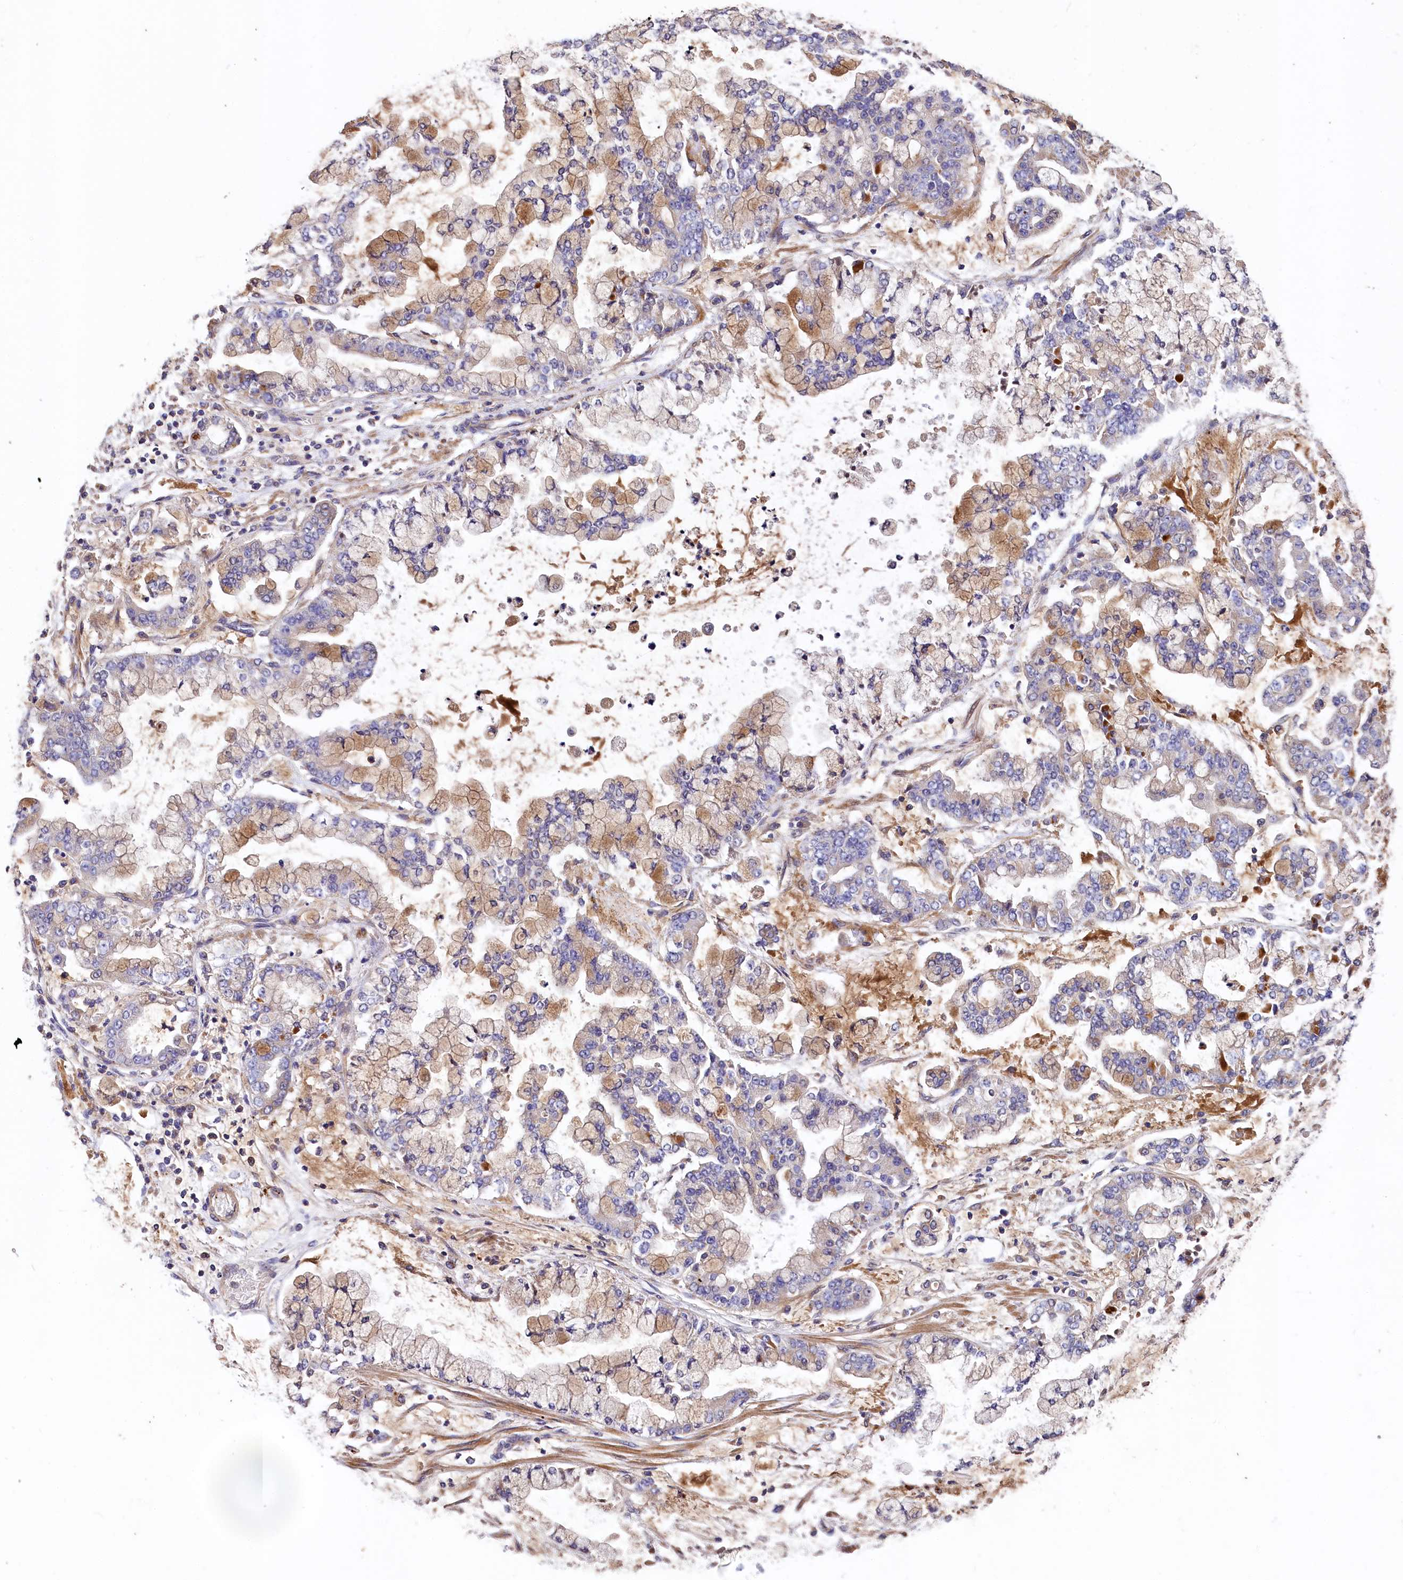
{"staining": {"intensity": "moderate", "quantity": "<25%", "location": "cytoplasmic/membranous"}, "tissue": "stomach cancer", "cell_type": "Tumor cells", "image_type": "cancer", "snomed": [{"axis": "morphology", "description": "Normal tissue, NOS"}, {"axis": "morphology", "description": "Adenocarcinoma, NOS"}, {"axis": "topography", "description": "Stomach, upper"}, {"axis": "topography", "description": "Stomach"}], "caption": "Protein expression analysis of human stomach cancer reveals moderate cytoplasmic/membranous positivity in about <25% of tumor cells.", "gene": "SPRYD3", "patient": {"sex": "male", "age": 76}}